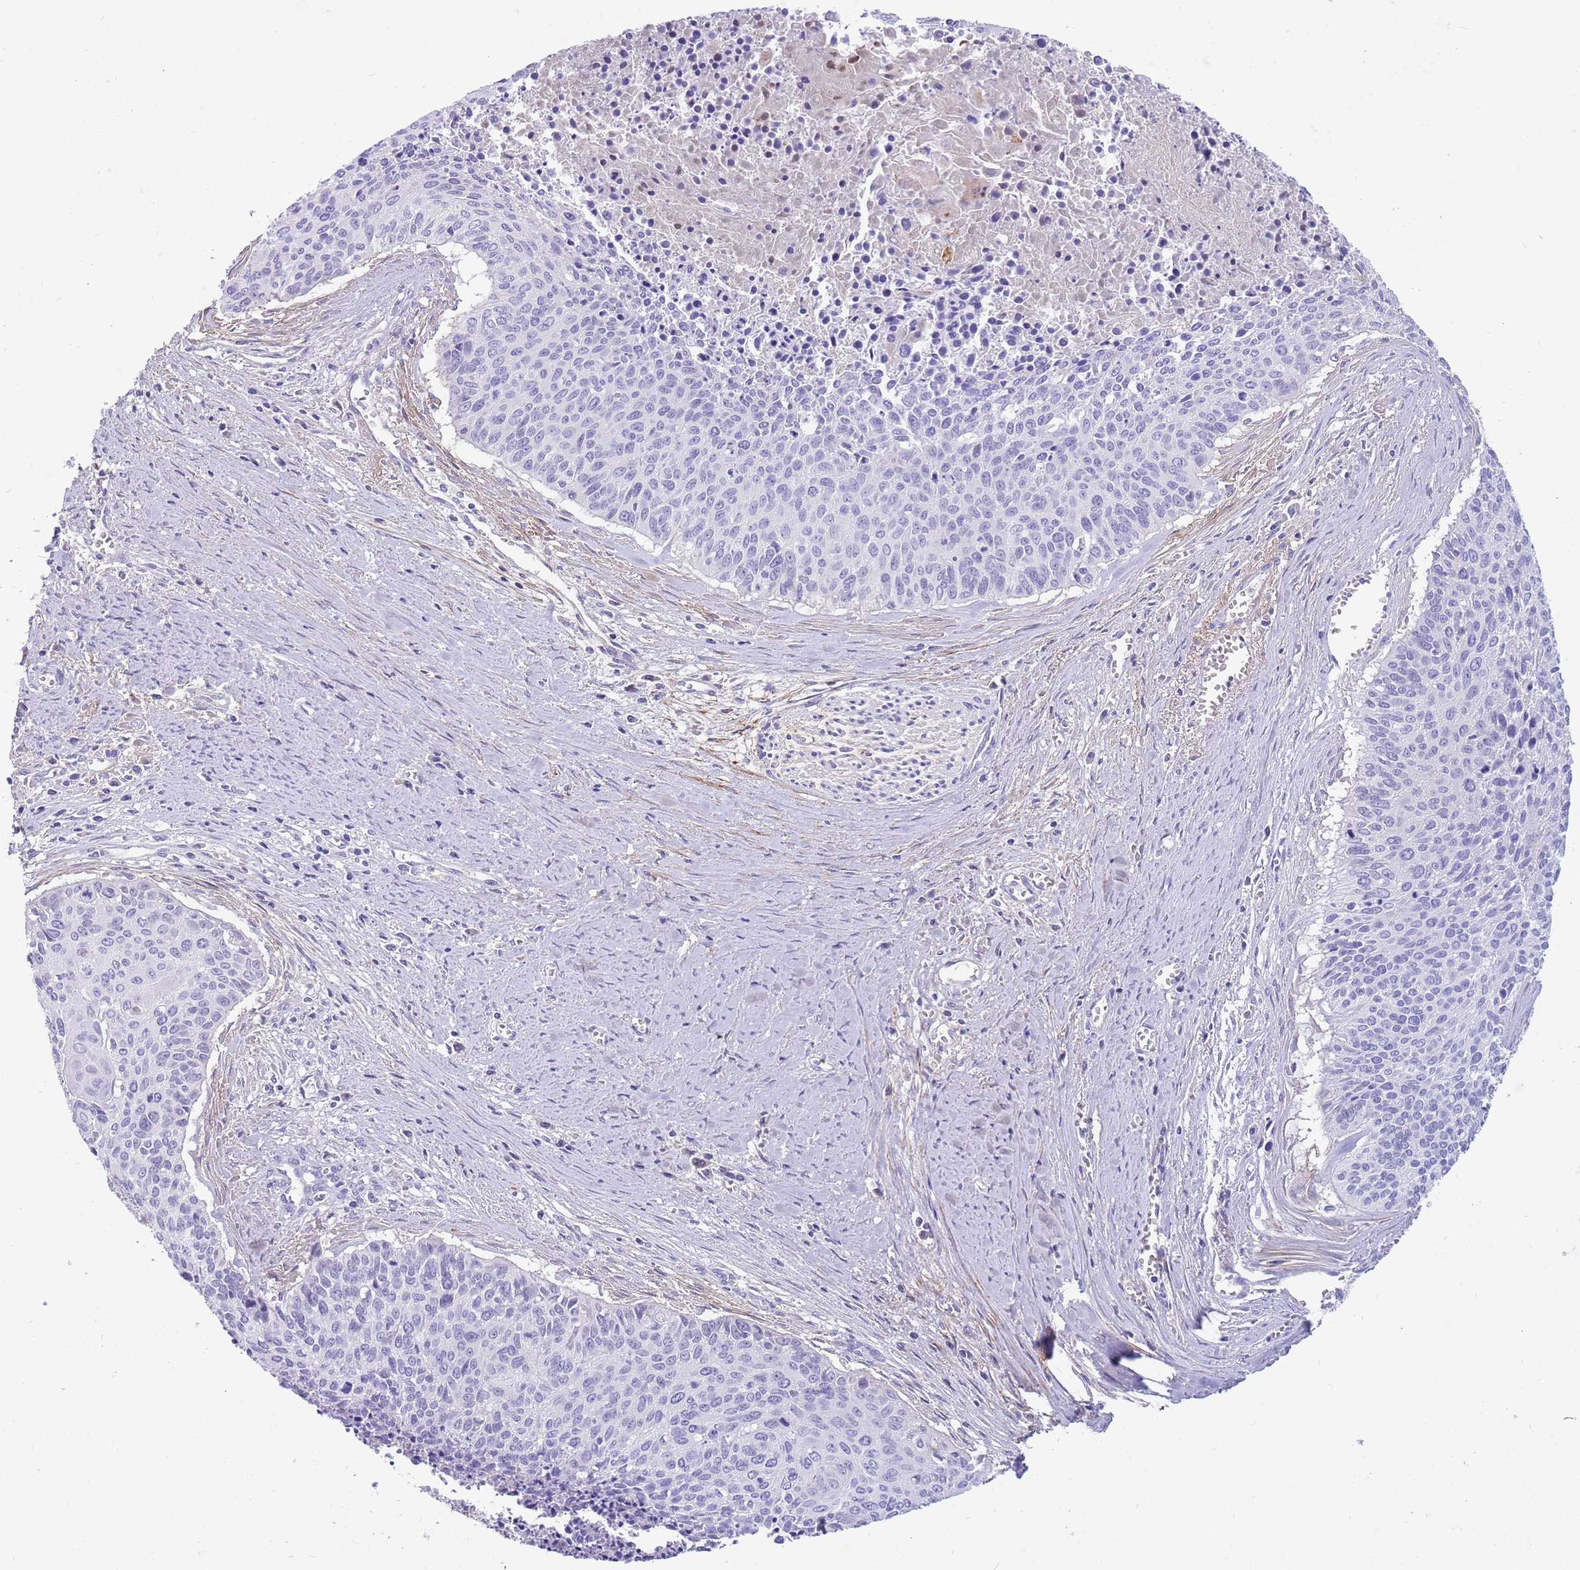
{"staining": {"intensity": "negative", "quantity": "none", "location": "none"}, "tissue": "cervical cancer", "cell_type": "Tumor cells", "image_type": "cancer", "snomed": [{"axis": "morphology", "description": "Squamous cell carcinoma, NOS"}, {"axis": "topography", "description": "Cervix"}], "caption": "Cervical squamous cell carcinoma was stained to show a protein in brown. There is no significant expression in tumor cells.", "gene": "LEPROTL1", "patient": {"sex": "female", "age": 55}}